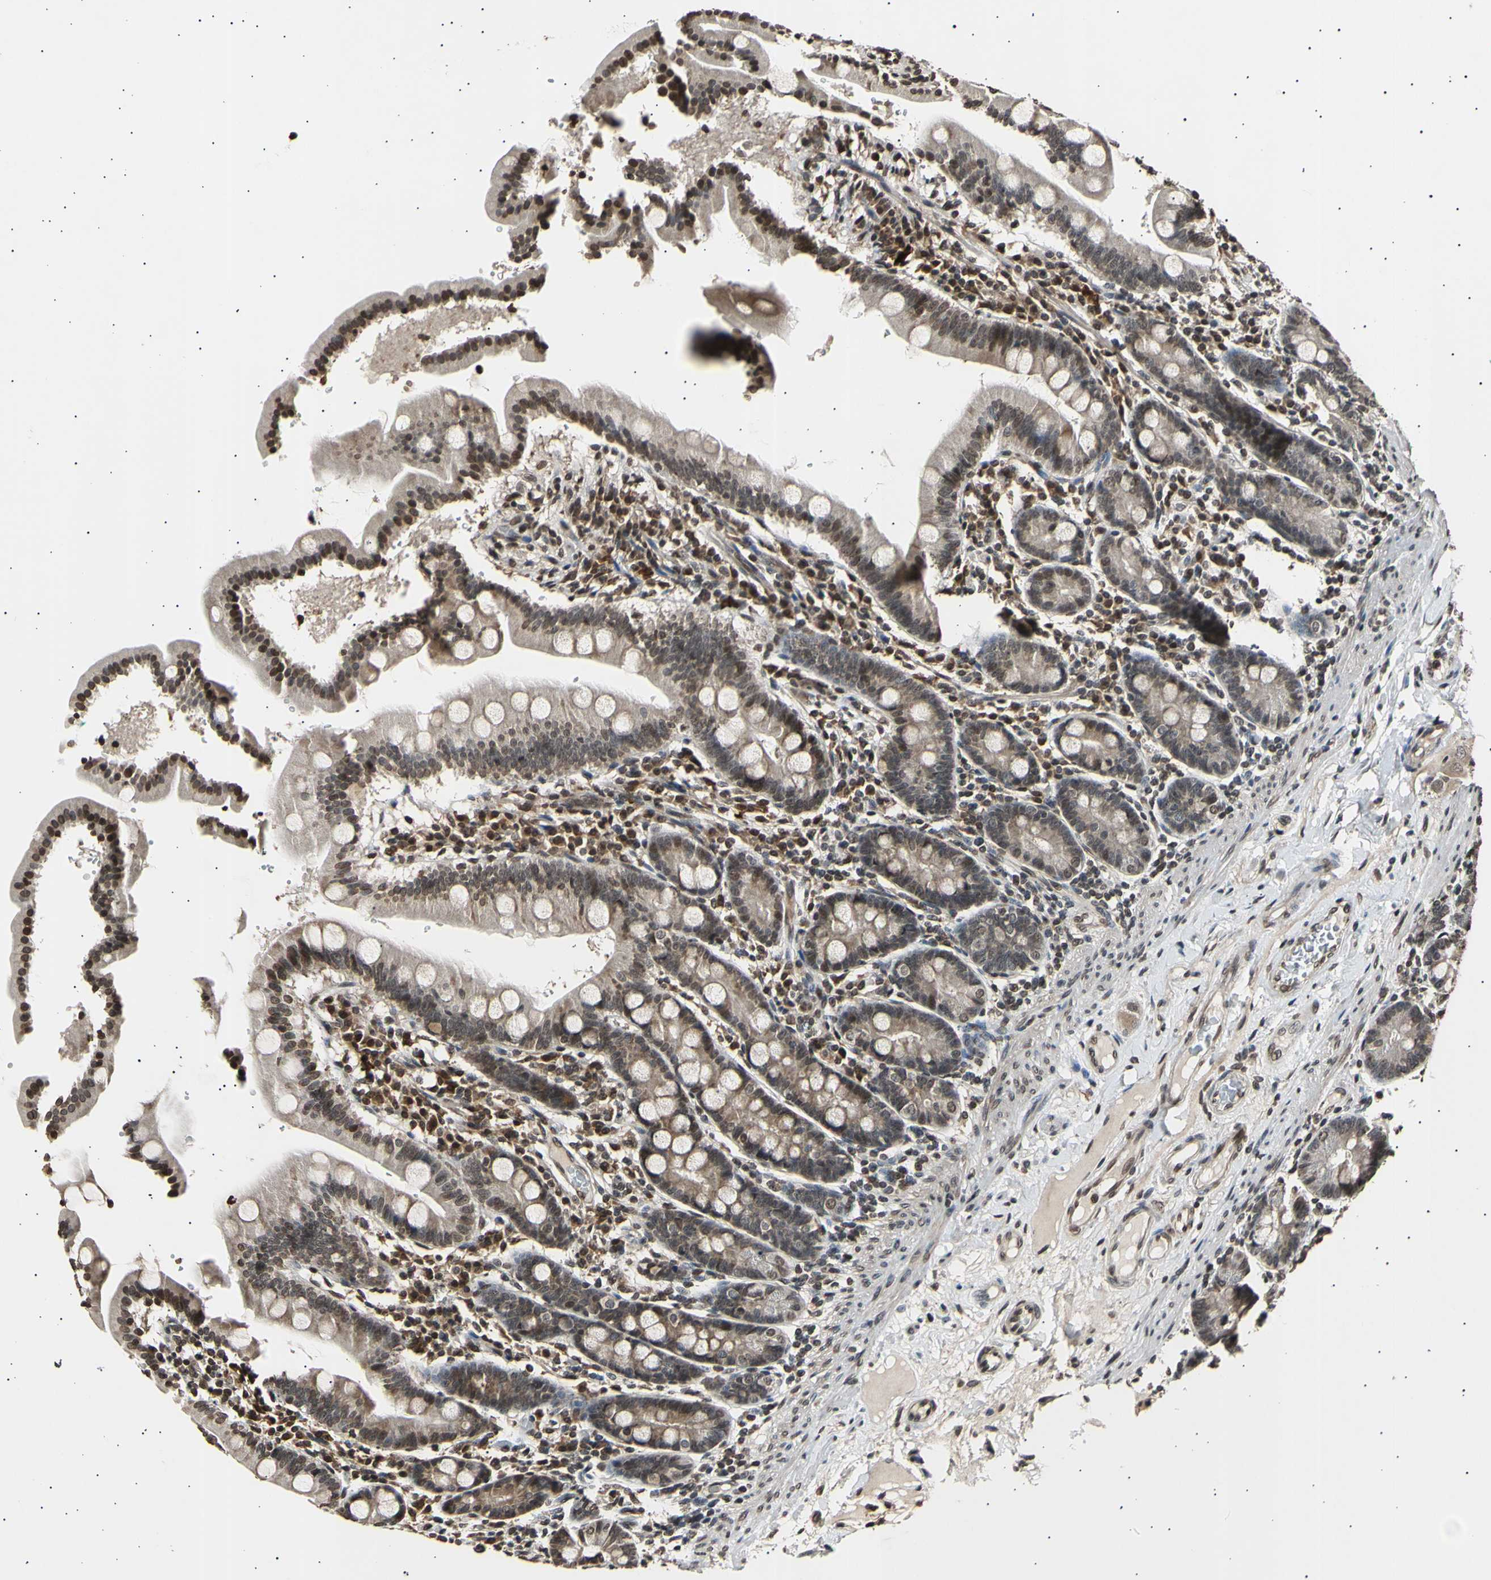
{"staining": {"intensity": "moderate", "quantity": ">75%", "location": "cytoplasmic/membranous,nuclear"}, "tissue": "duodenum", "cell_type": "Glandular cells", "image_type": "normal", "snomed": [{"axis": "morphology", "description": "Normal tissue, NOS"}, {"axis": "topography", "description": "Duodenum"}], "caption": "IHC histopathology image of benign duodenum: duodenum stained using immunohistochemistry (IHC) demonstrates medium levels of moderate protein expression localized specifically in the cytoplasmic/membranous,nuclear of glandular cells, appearing as a cytoplasmic/membranous,nuclear brown color.", "gene": "ANAPC7", "patient": {"sex": "male", "age": 50}}